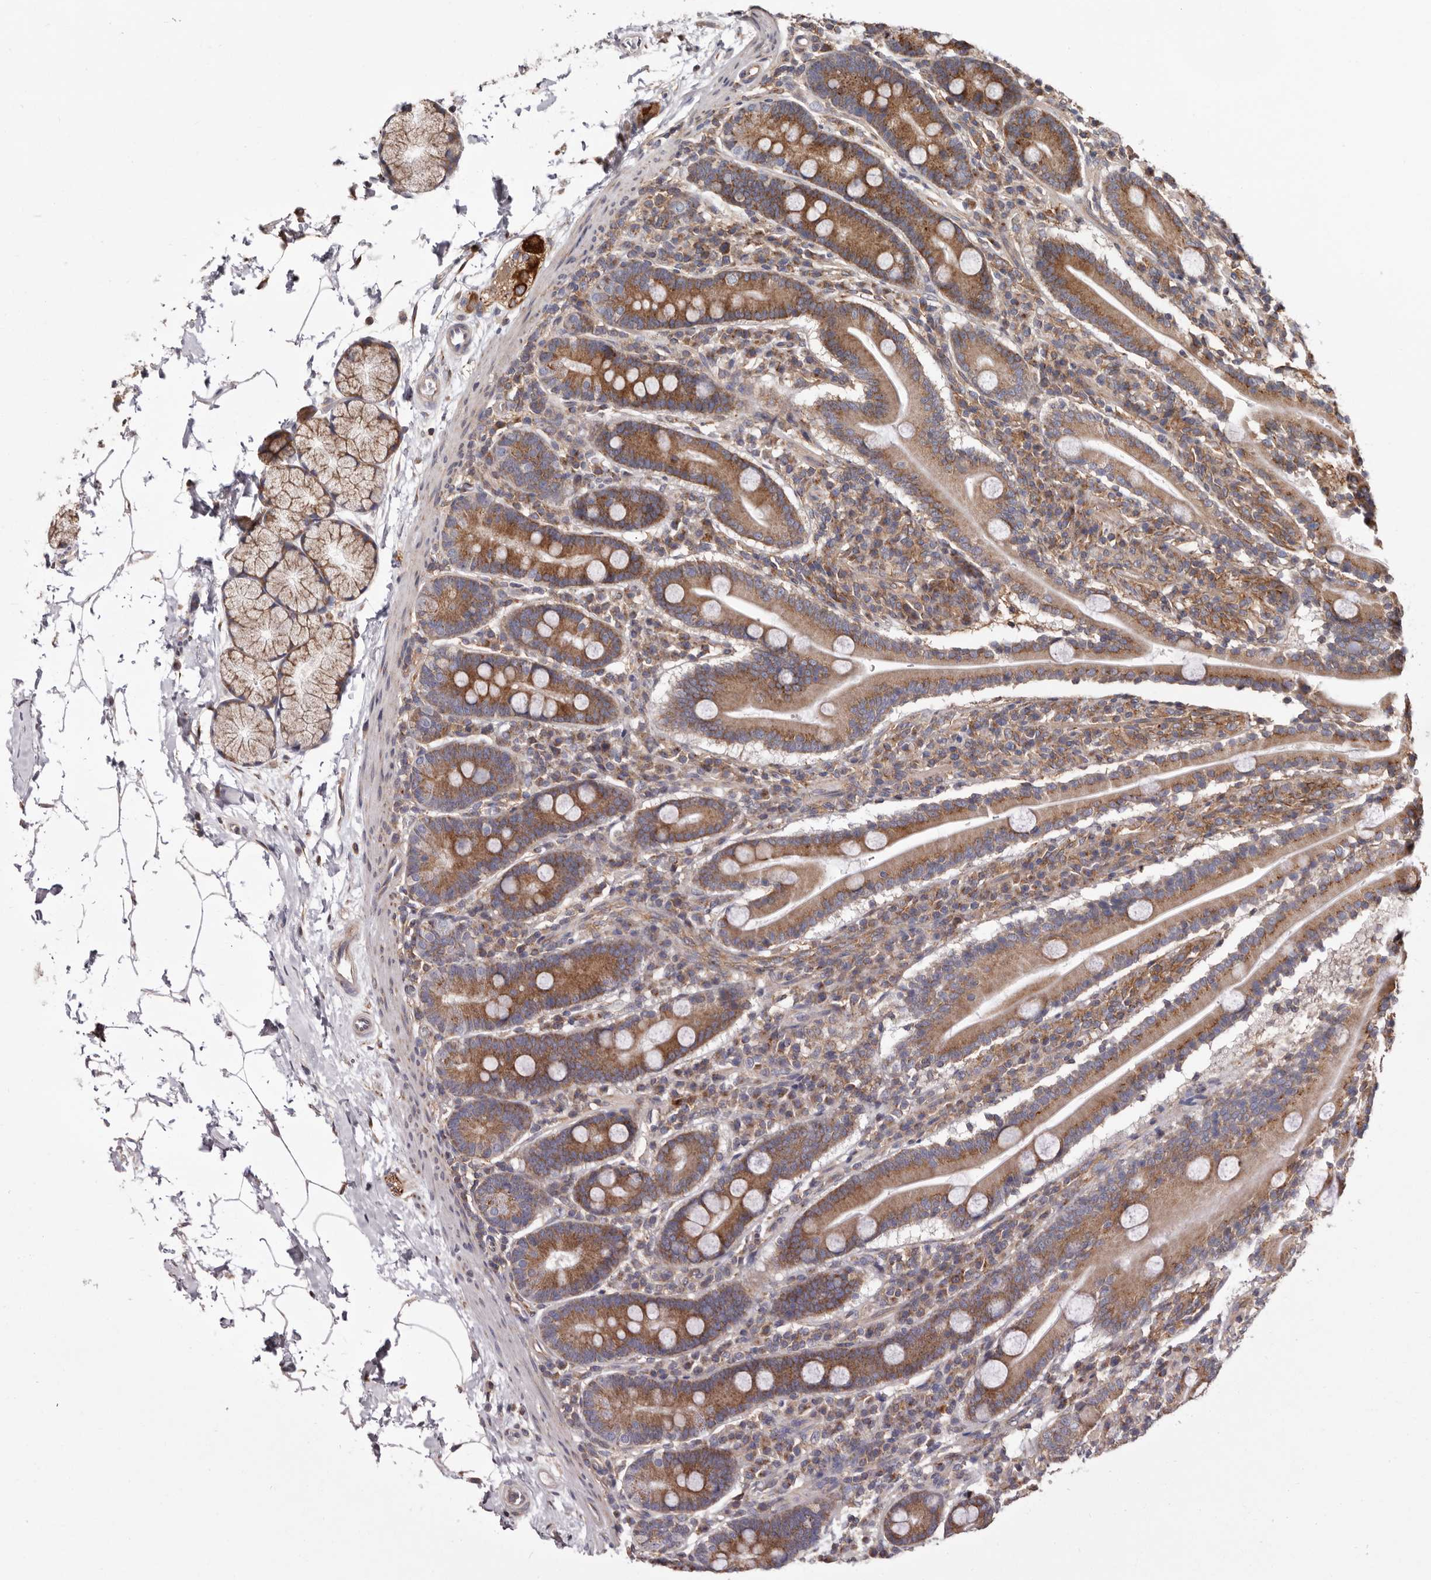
{"staining": {"intensity": "moderate", "quantity": ">75%", "location": "cytoplasmic/membranous"}, "tissue": "duodenum", "cell_type": "Glandular cells", "image_type": "normal", "snomed": [{"axis": "morphology", "description": "Normal tissue, NOS"}, {"axis": "topography", "description": "Duodenum"}], "caption": "Duodenum stained for a protein (brown) demonstrates moderate cytoplasmic/membranous positive positivity in about >75% of glandular cells.", "gene": "COQ8B", "patient": {"sex": "male", "age": 35}}